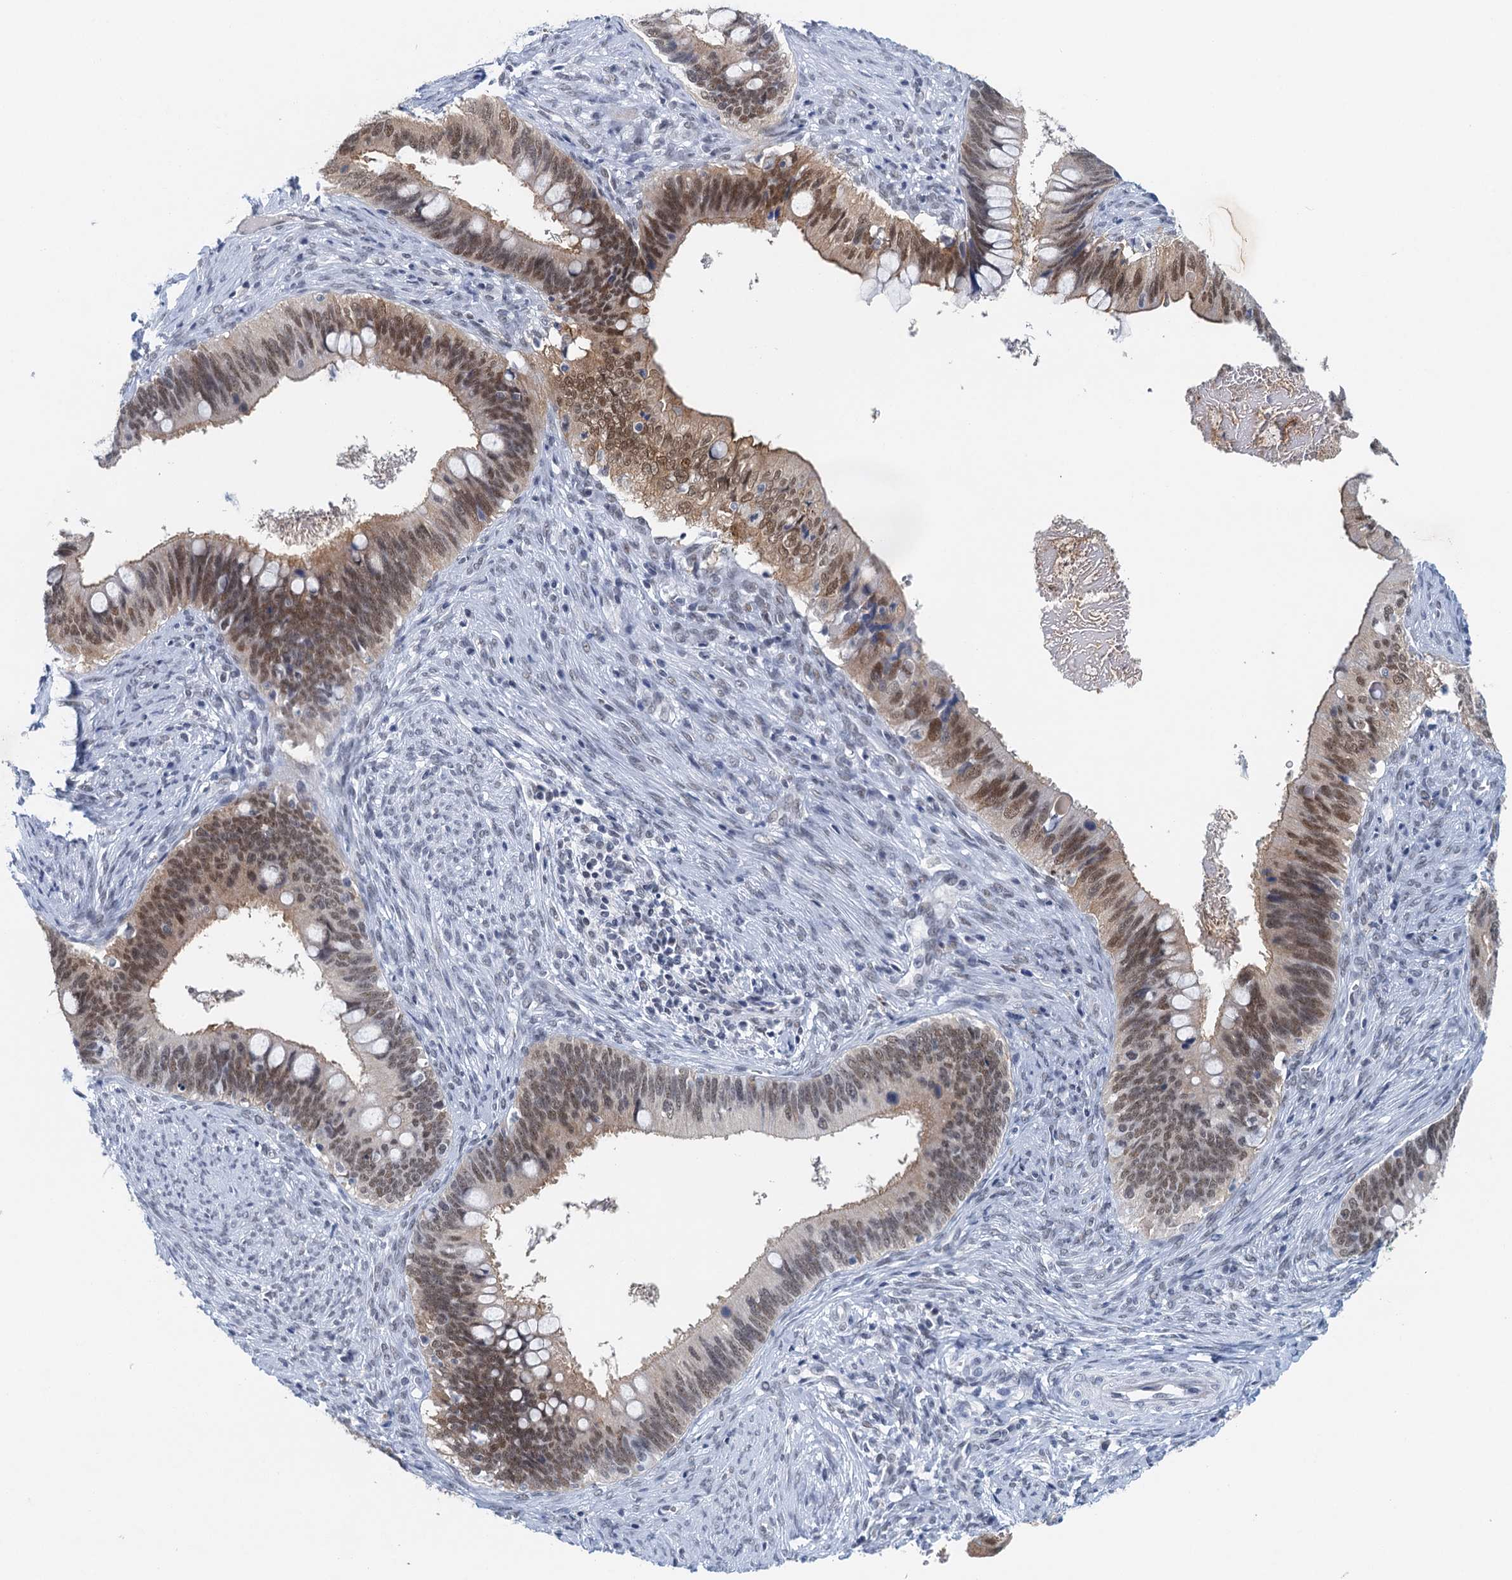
{"staining": {"intensity": "moderate", "quantity": ">75%", "location": "cytoplasmic/membranous,nuclear"}, "tissue": "cervical cancer", "cell_type": "Tumor cells", "image_type": "cancer", "snomed": [{"axis": "morphology", "description": "Adenocarcinoma, NOS"}, {"axis": "topography", "description": "Cervix"}], "caption": "Immunohistochemical staining of human cervical cancer shows moderate cytoplasmic/membranous and nuclear protein staining in approximately >75% of tumor cells.", "gene": "EPS8L1", "patient": {"sex": "female", "age": 42}}